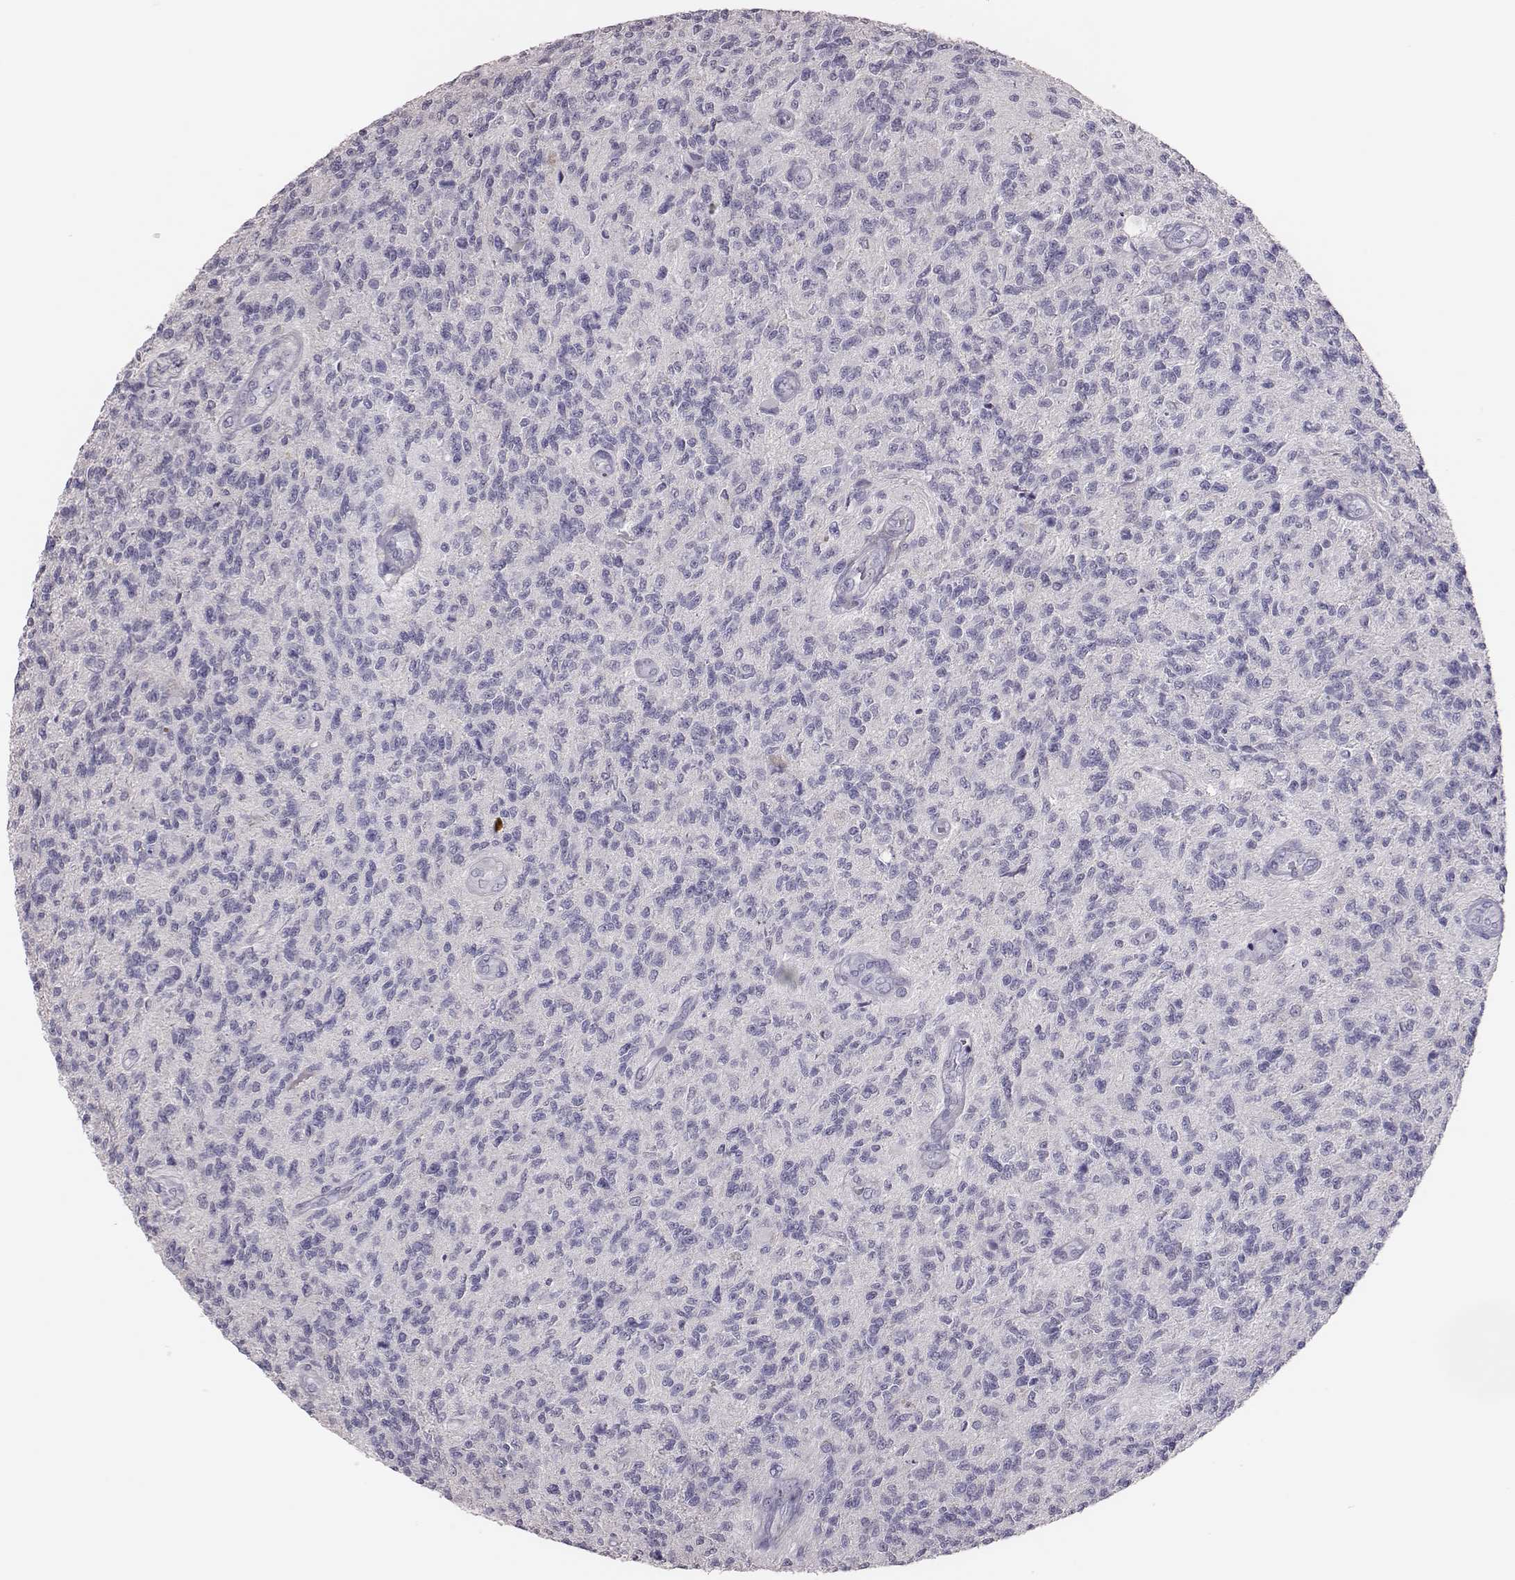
{"staining": {"intensity": "negative", "quantity": "none", "location": "none"}, "tissue": "glioma", "cell_type": "Tumor cells", "image_type": "cancer", "snomed": [{"axis": "morphology", "description": "Glioma, malignant, High grade"}, {"axis": "topography", "description": "Brain"}], "caption": "The histopathology image shows no staining of tumor cells in malignant high-grade glioma.", "gene": "P2RY10", "patient": {"sex": "male", "age": 56}}